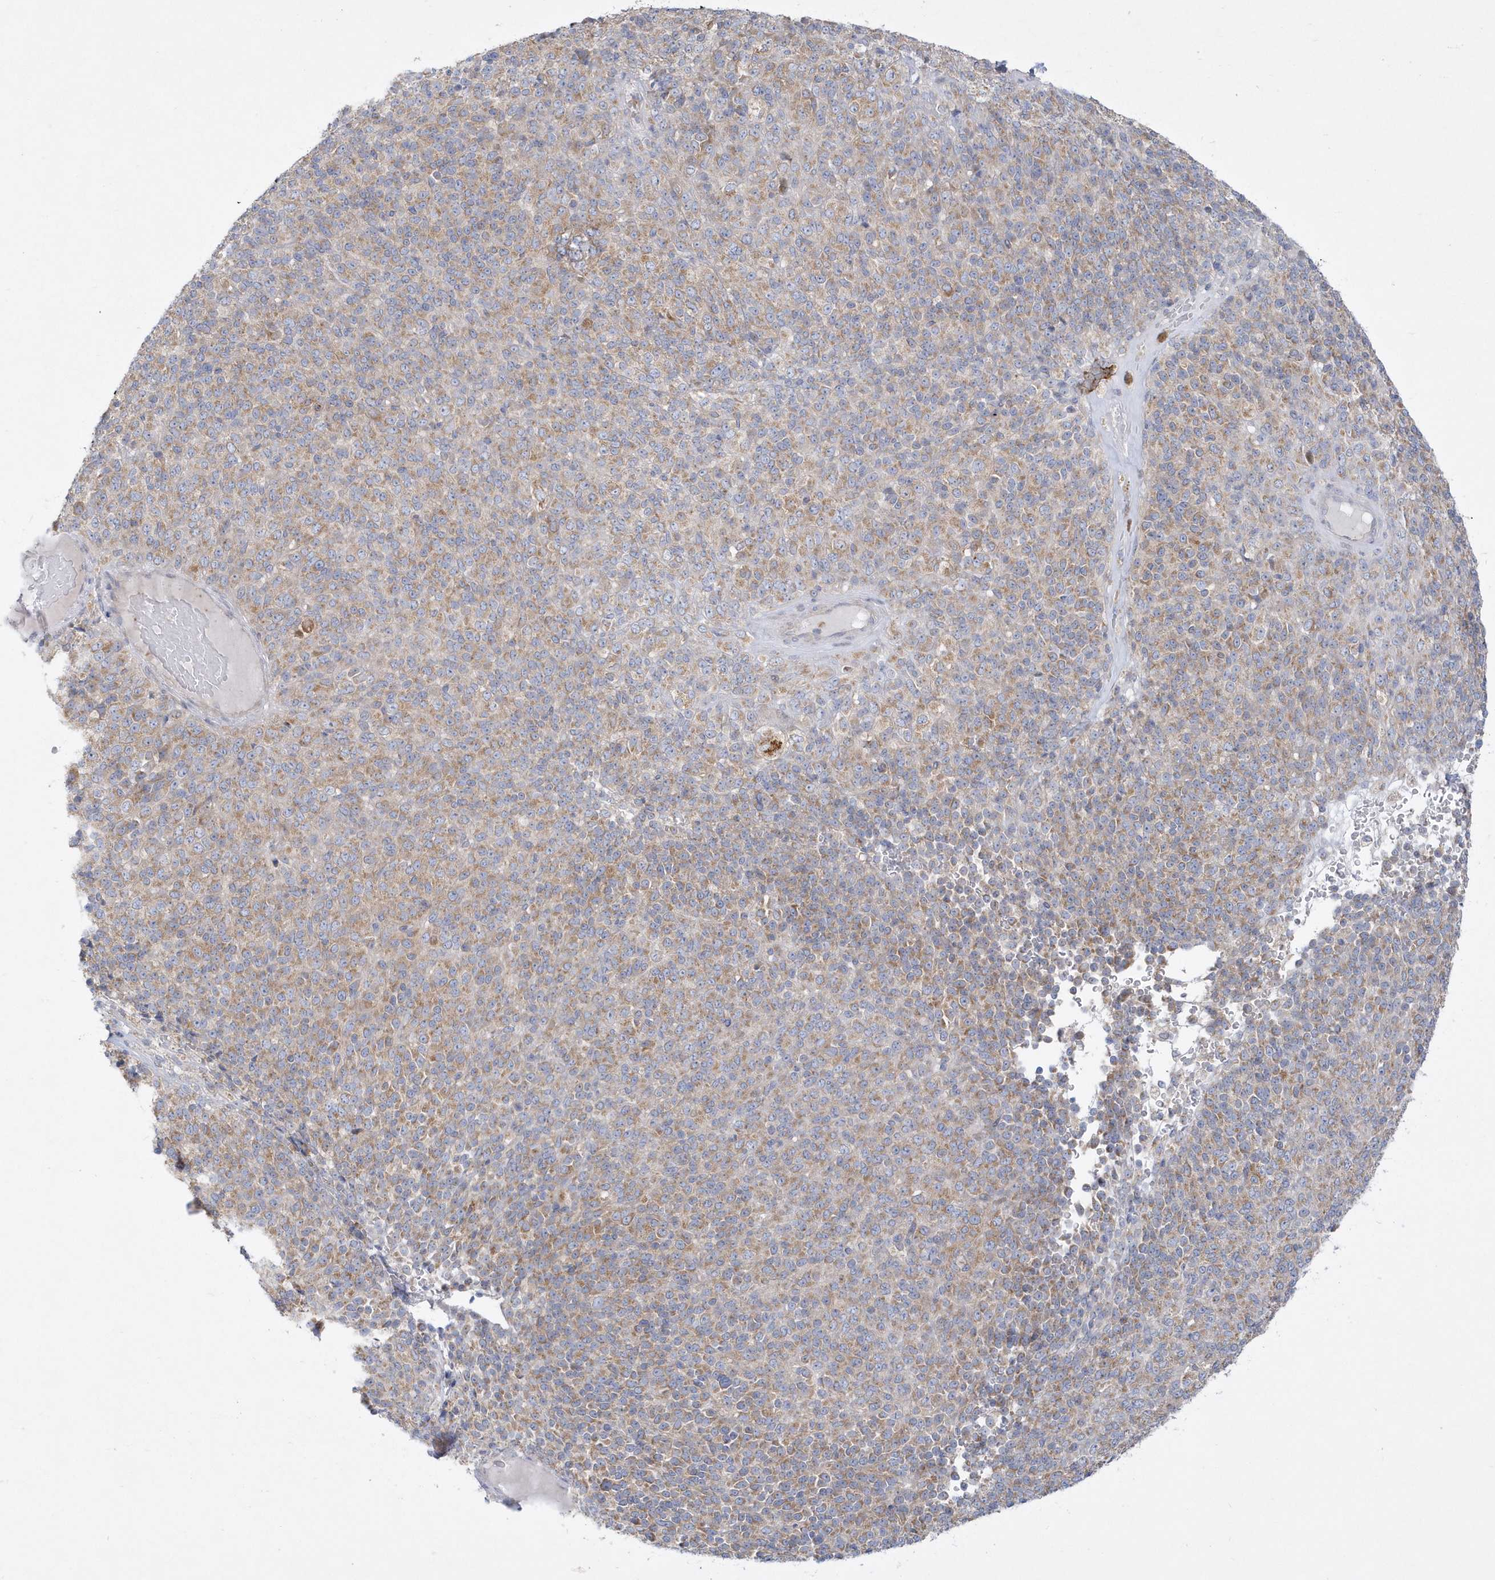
{"staining": {"intensity": "moderate", "quantity": ">75%", "location": "cytoplasmic/membranous"}, "tissue": "melanoma", "cell_type": "Tumor cells", "image_type": "cancer", "snomed": [{"axis": "morphology", "description": "Malignant melanoma, Metastatic site"}, {"axis": "topography", "description": "Brain"}], "caption": "DAB (3,3'-diaminobenzidine) immunohistochemical staining of malignant melanoma (metastatic site) exhibits moderate cytoplasmic/membranous protein expression in approximately >75% of tumor cells. Nuclei are stained in blue.", "gene": "DNAJC18", "patient": {"sex": "female", "age": 56}}